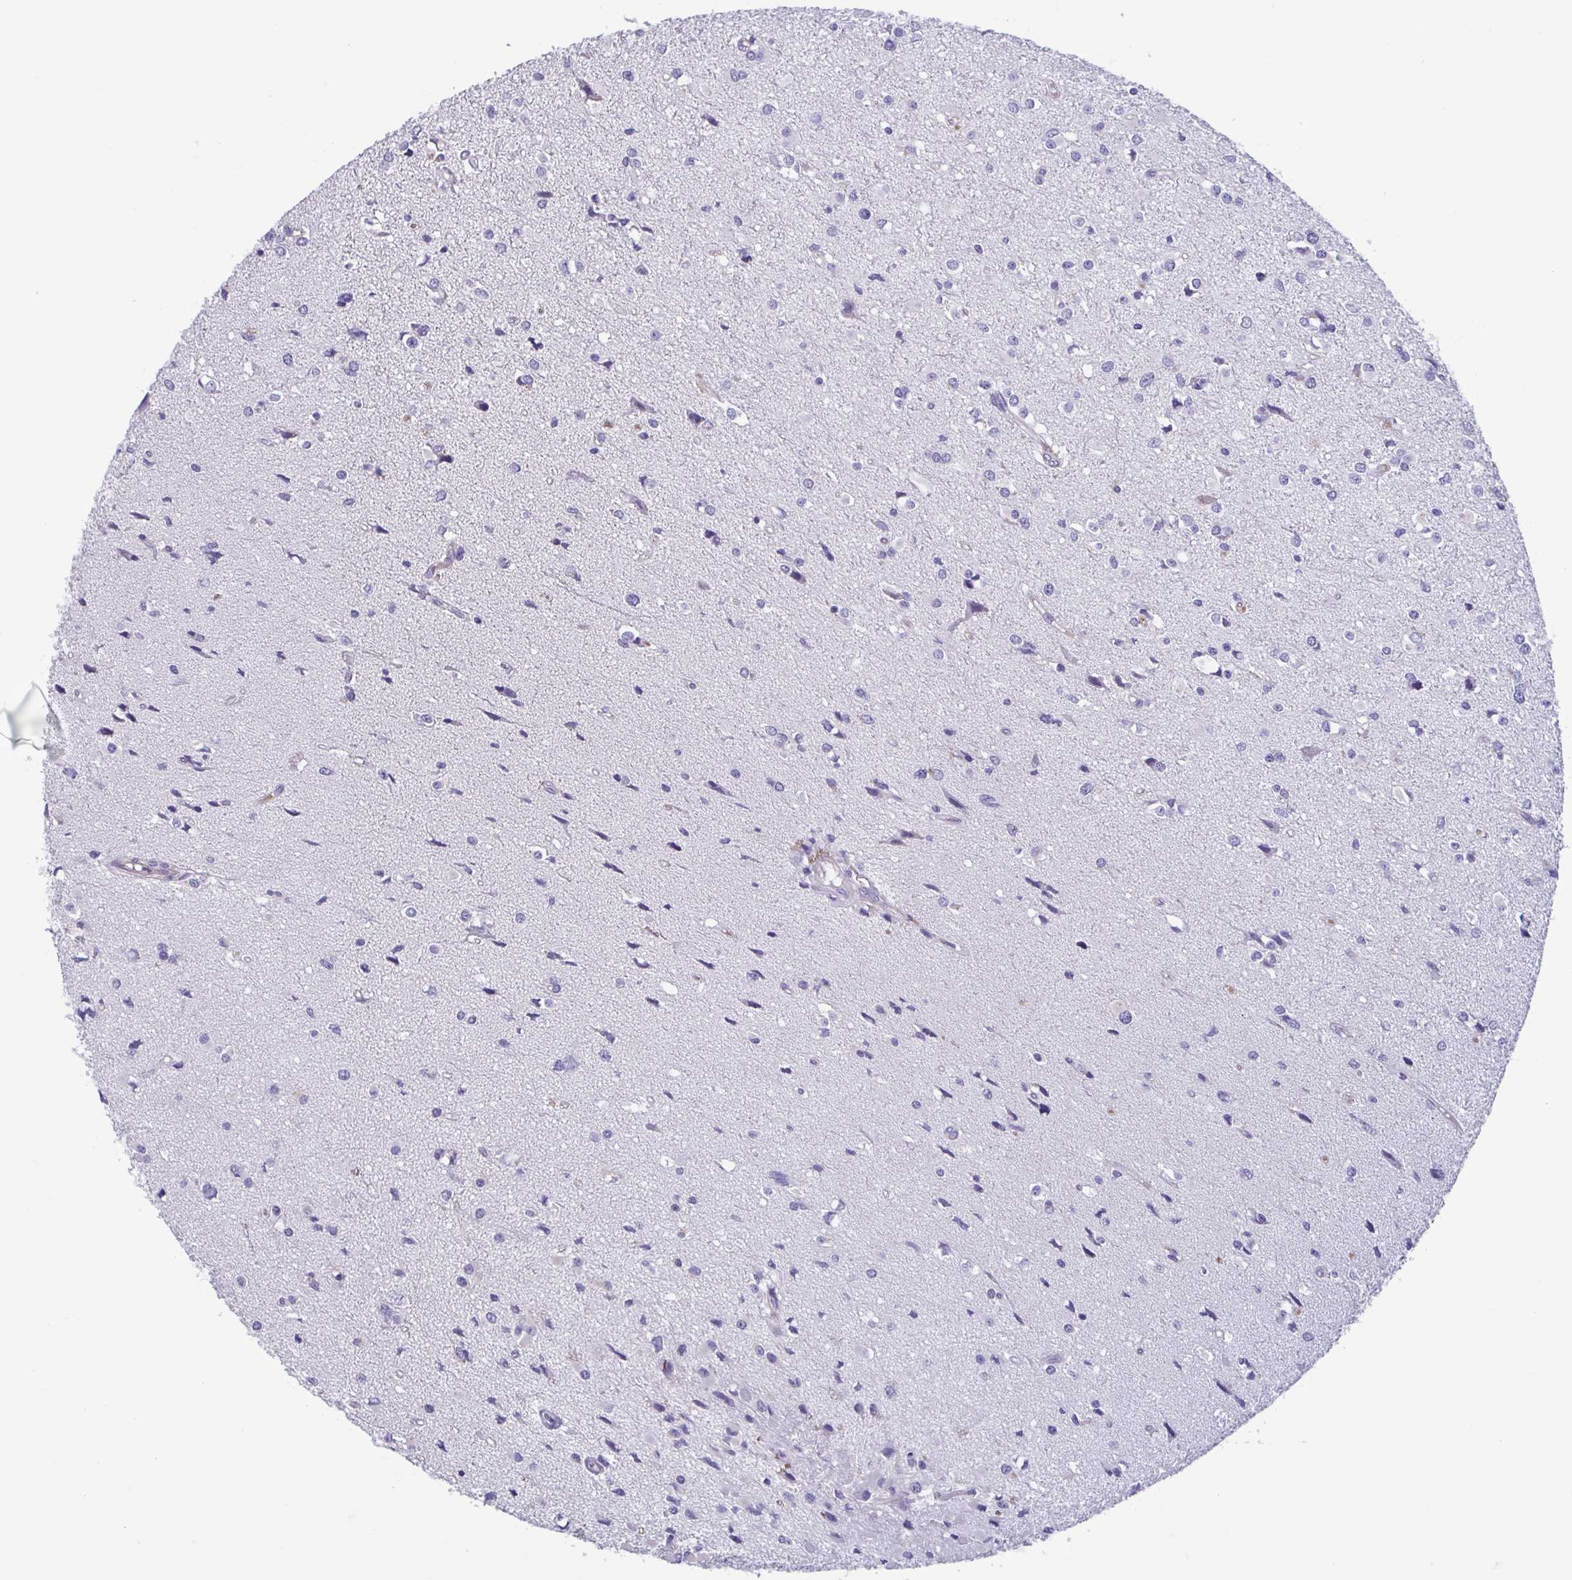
{"staining": {"intensity": "negative", "quantity": "none", "location": "none"}, "tissue": "glioma", "cell_type": "Tumor cells", "image_type": "cancer", "snomed": [{"axis": "morphology", "description": "Glioma, malignant, High grade"}, {"axis": "topography", "description": "Brain"}], "caption": "The IHC histopathology image has no significant positivity in tumor cells of glioma tissue.", "gene": "MORC4", "patient": {"sex": "male", "age": 54}}